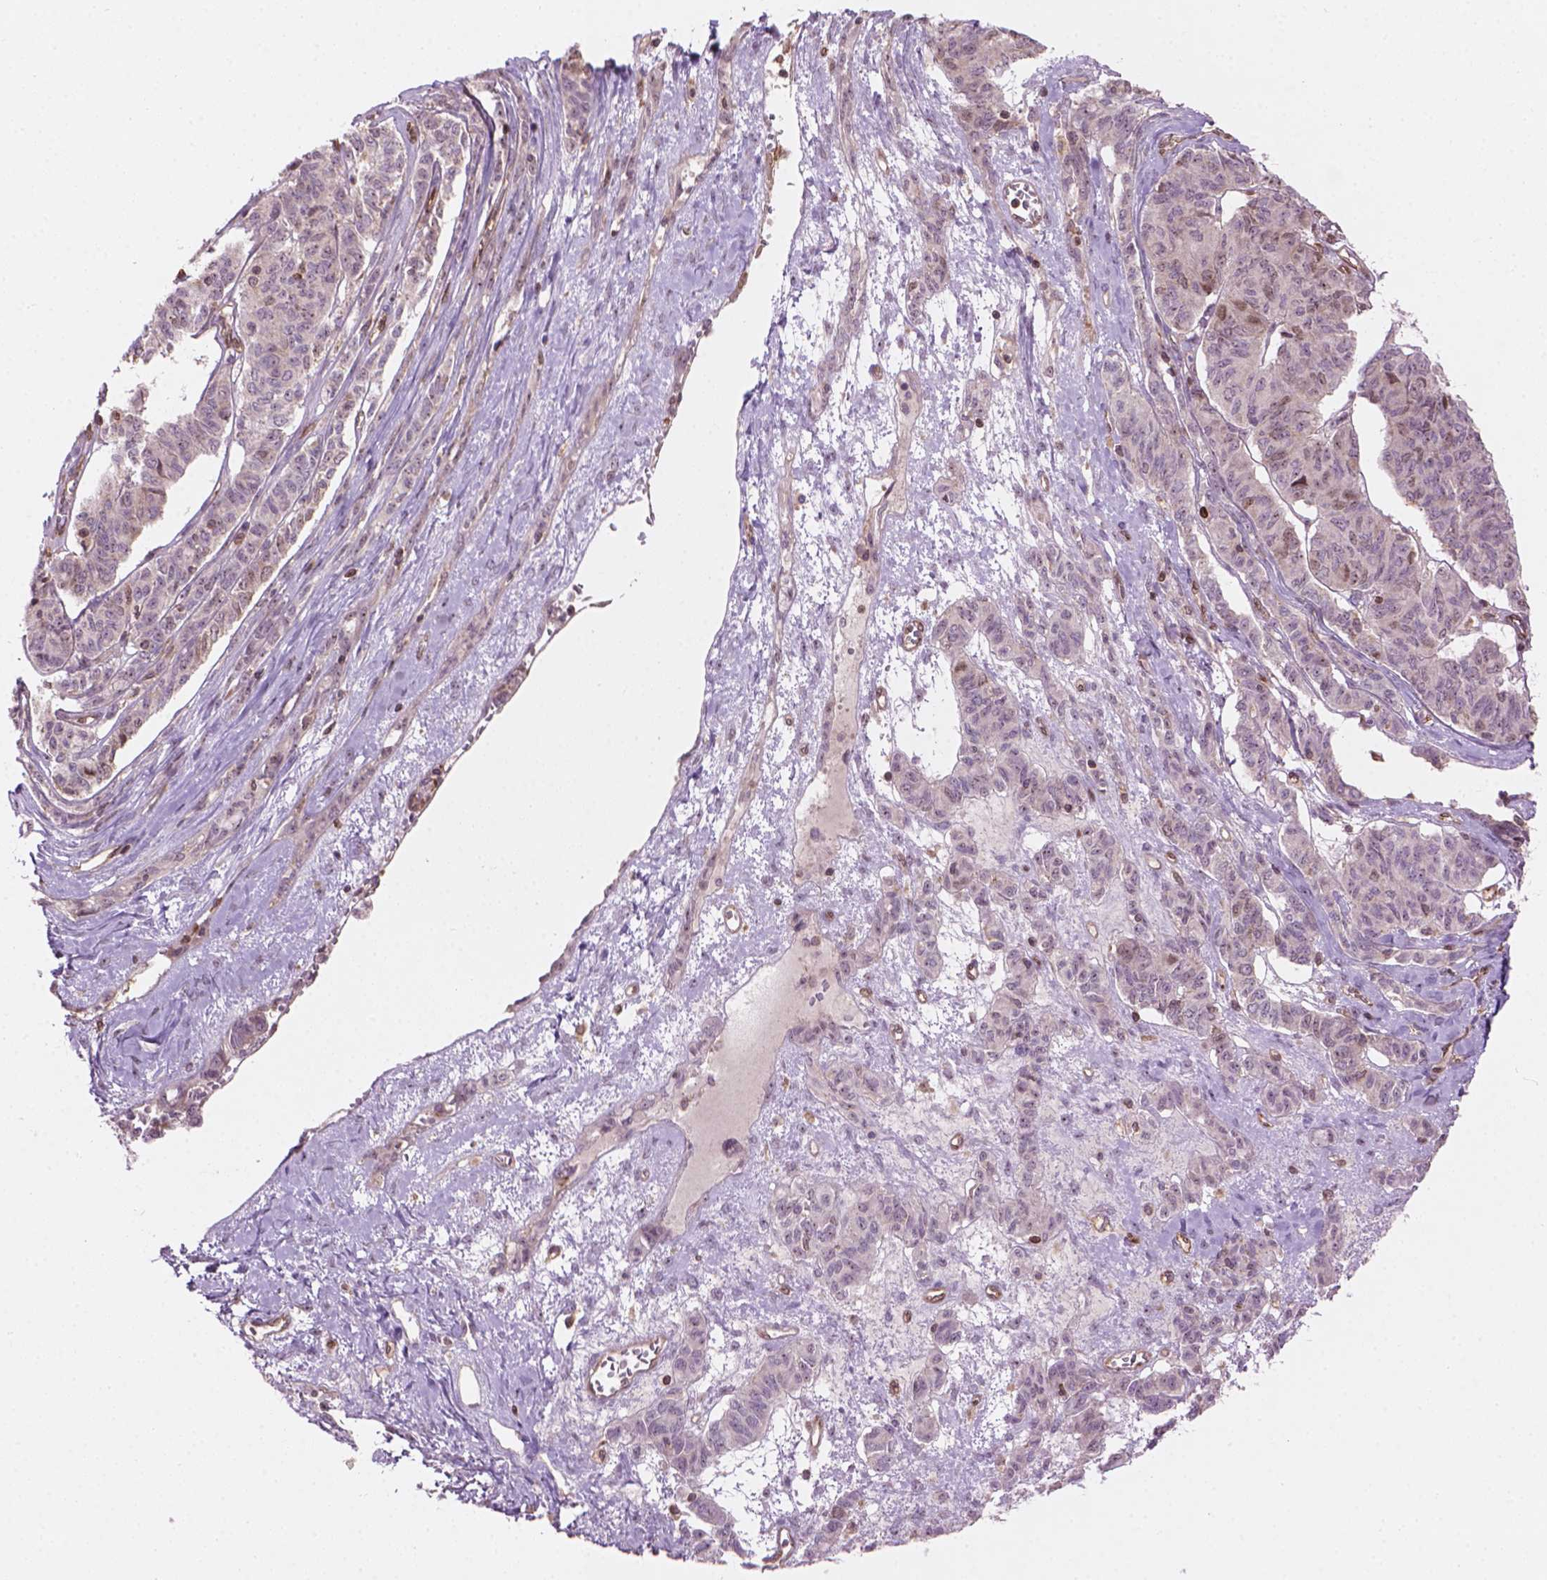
{"staining": {"intensity": "weak", "quantity": "<25%", "location": "nuclear"}, "tissue": "ovarian cancer", "cell_type": "Tumor cells", "image_type": "cancer", "snomed": [{"axis": "morphology", "description": "Carcinoma, endometroid"}, {"axis": "topography", "description": "Ovary"}], "caption": "Immunohistochemical staining of ovarian cancer (endometroid carcinoma) demonstrates no significant expression in tumor cells.", "gene": "SMC2", "patient": {"sex": "female", "age": 80}}